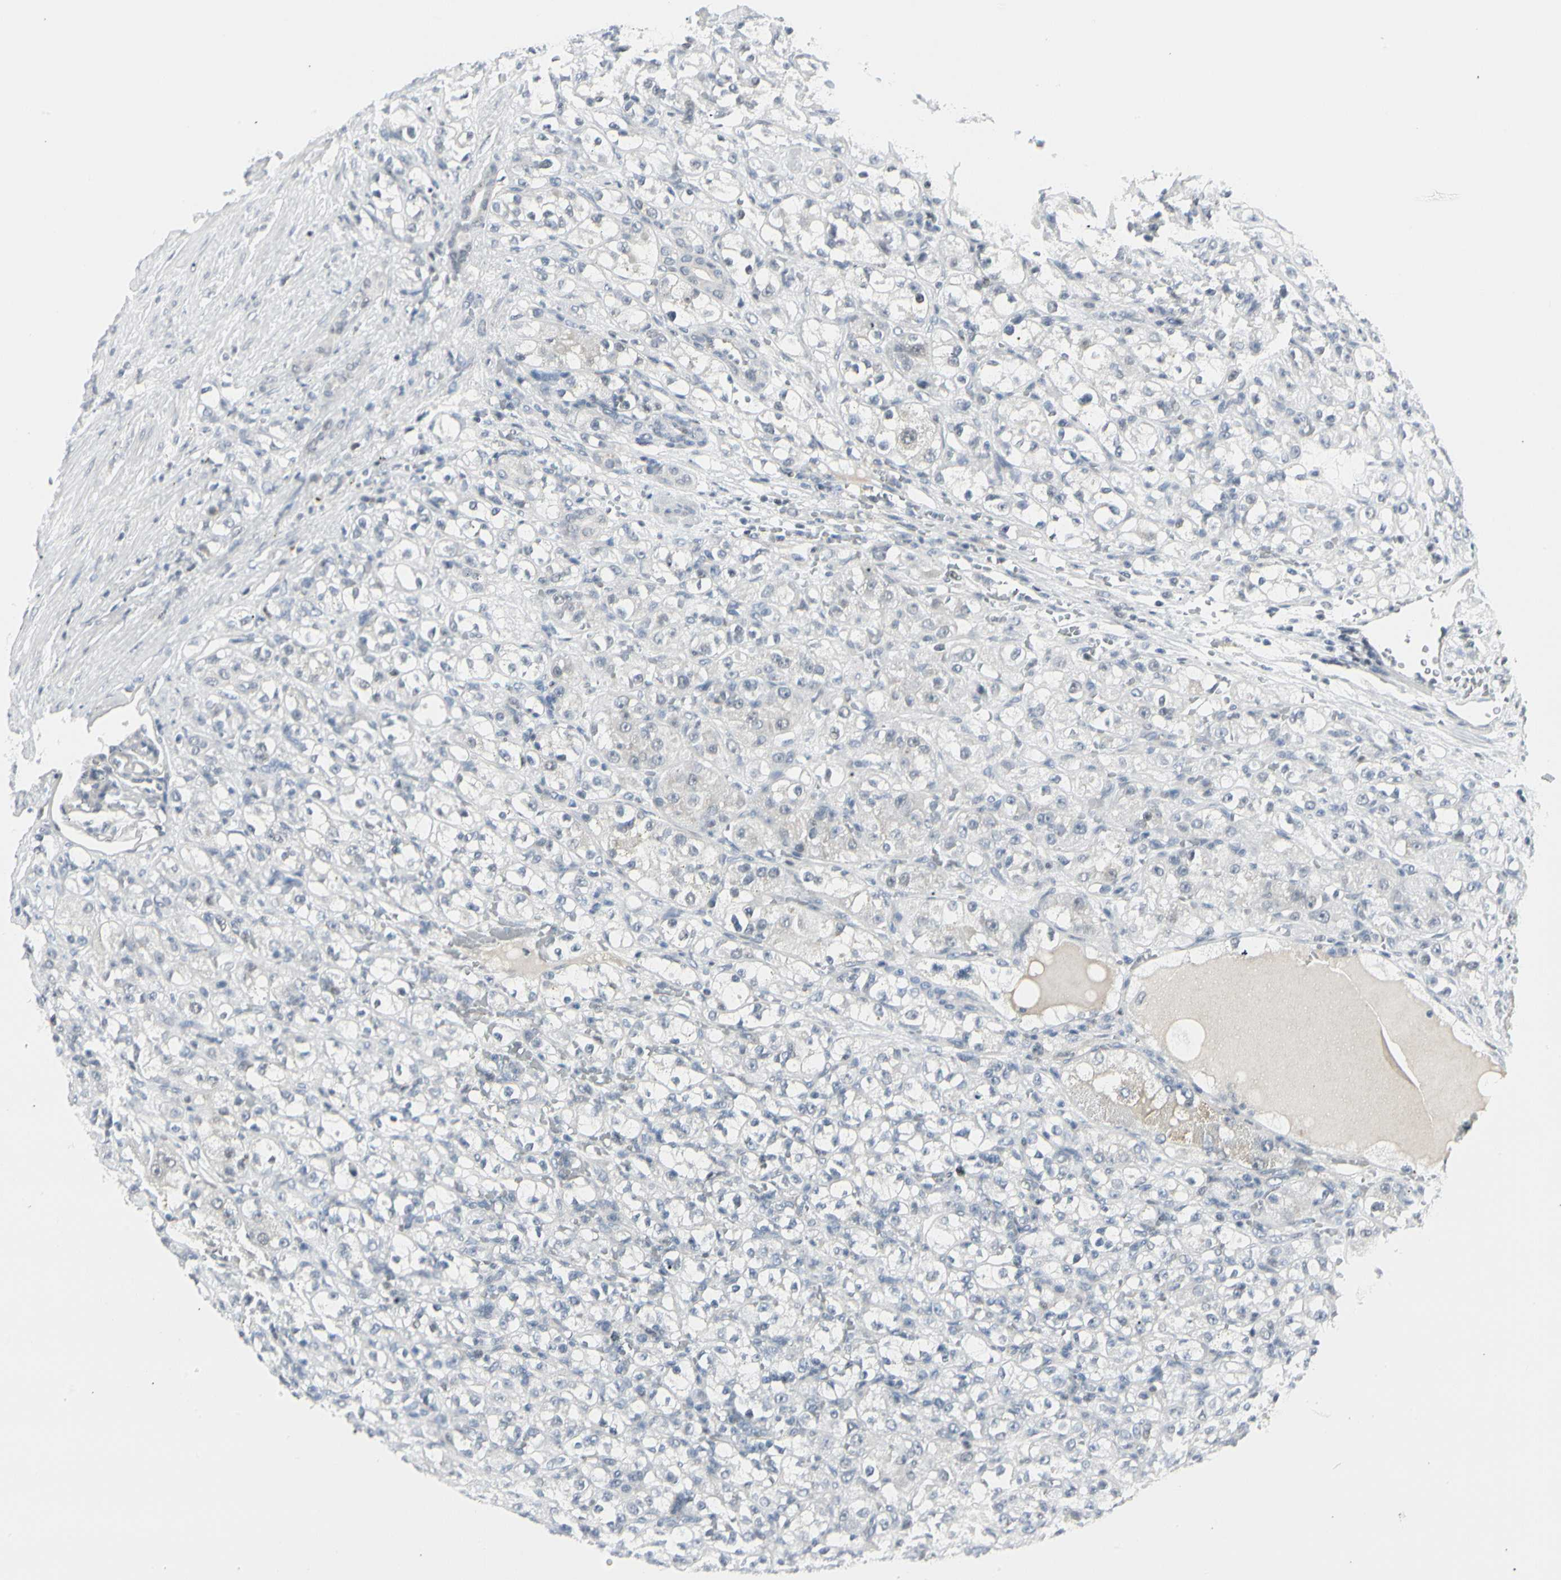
{"staining": {"intensity": "negative", "quantity": "none", "location": "none"}, "tissue": "renal cancer", "cell_type": "Tumor cells", "image_type": "cancer", "snomed": [{"axis": "morphology", "description": "Normal tissue, NOS"}, {"axis": "morphology", "description": "Adenocarcinoma, NOS"}, {"axis": "topography", "description": "Kidney"}], "caption": "Human adenocarcinoma (renal) stained for a protein using immunohistochemistry (IHC) reveals no positivity in tumor cells.", "gene": "ZBTB7B", "patient": {"sex": "male", "age": 61}}